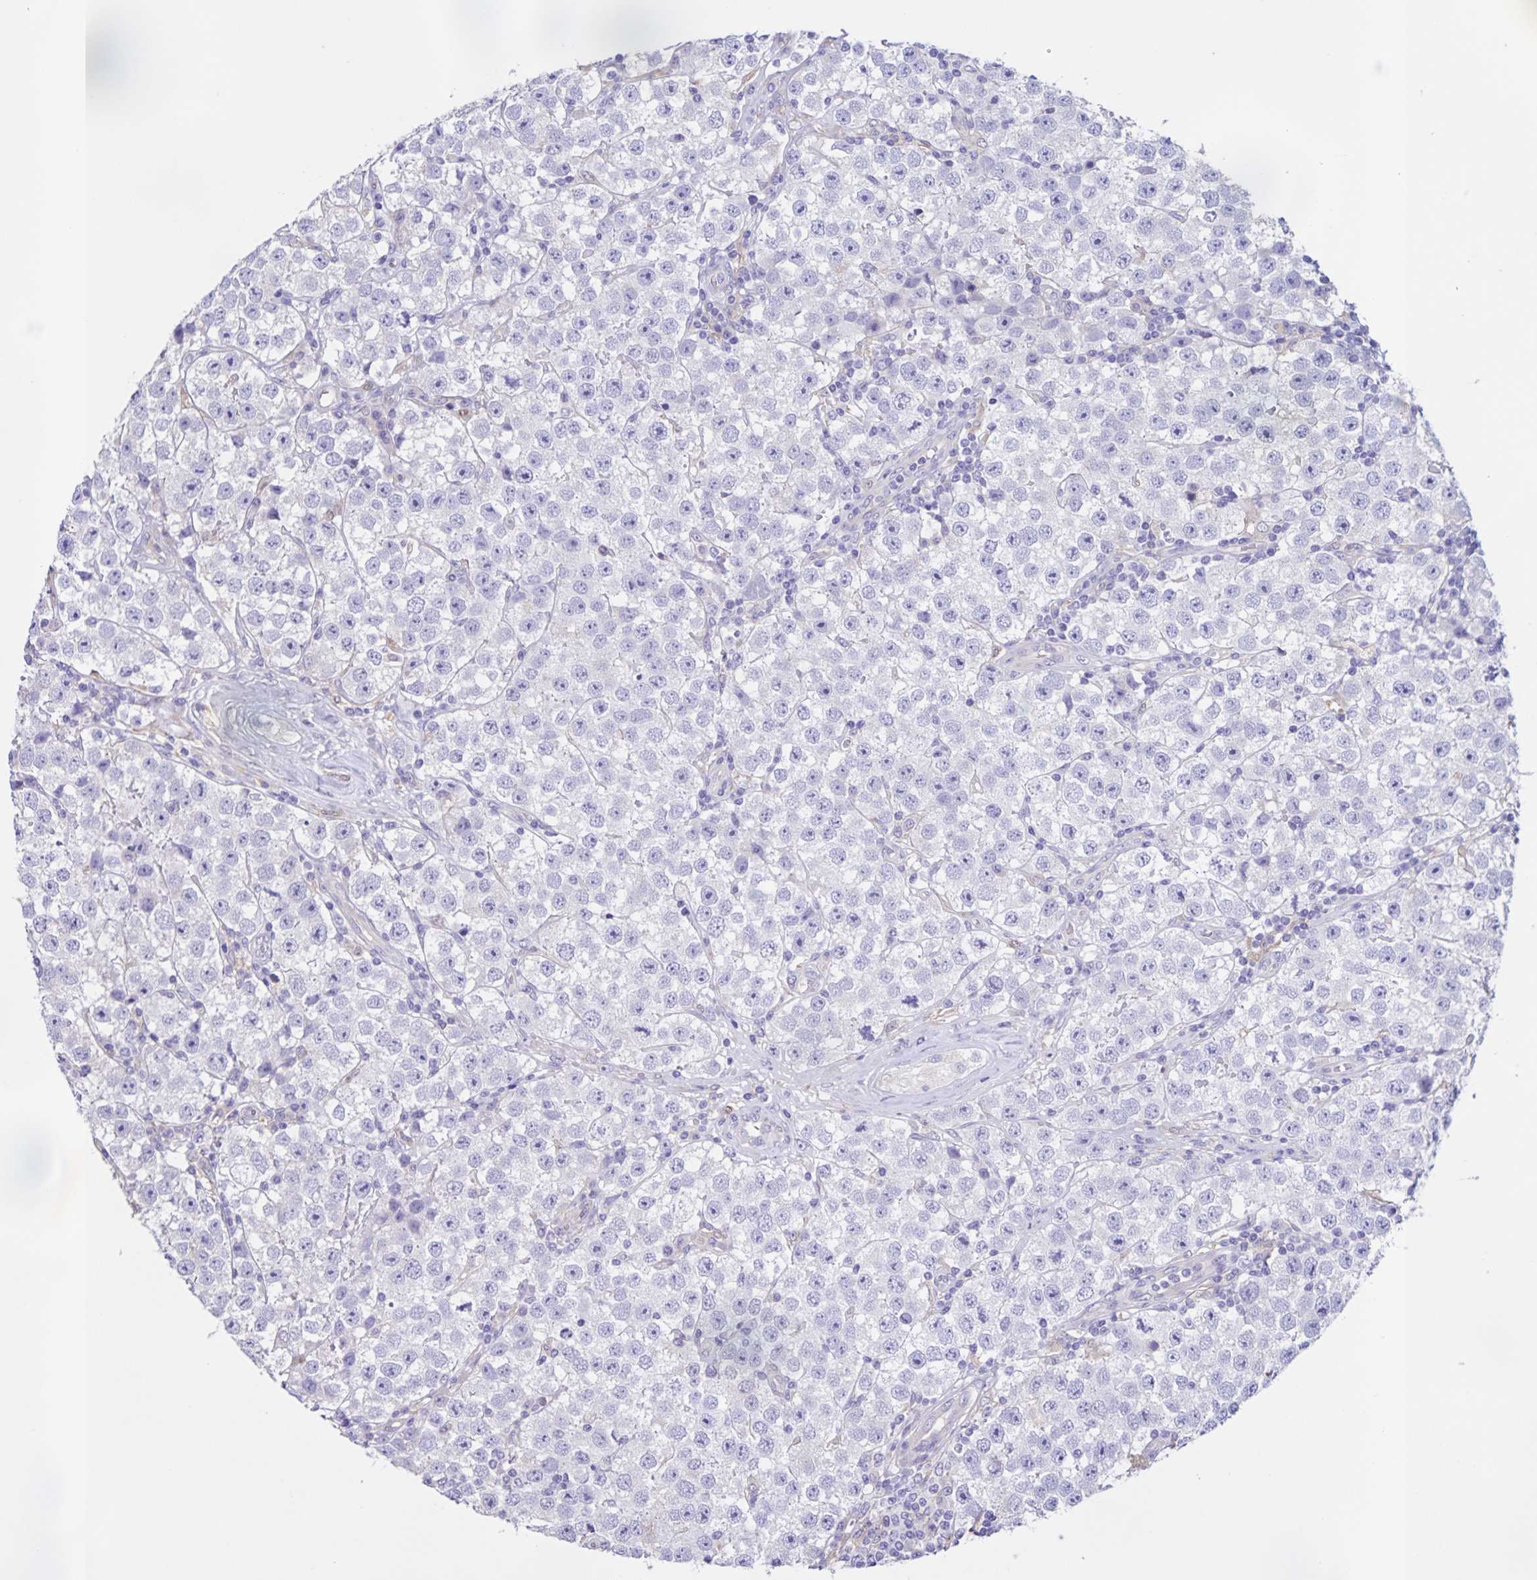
{"staining": {"intensity": "negative", "quantity": "none", "location": "none"}, "tissue": "testis cancer", "cell_type": "Tumor cells", "image_type": "cancer", "snomed": [{"axis": "morphology", "description": "Seminoma, NOS"}, {"axis": "topography", "description": "Testis"}], "caption": "An immunohistochemistry histopathology image of testis seminoma is shown. There is no staining in tumor cells of testis seminoma. Nuclei are stained in blue.", "gene": "BOLL", "patient": {"sex": "male", "age": 34}}